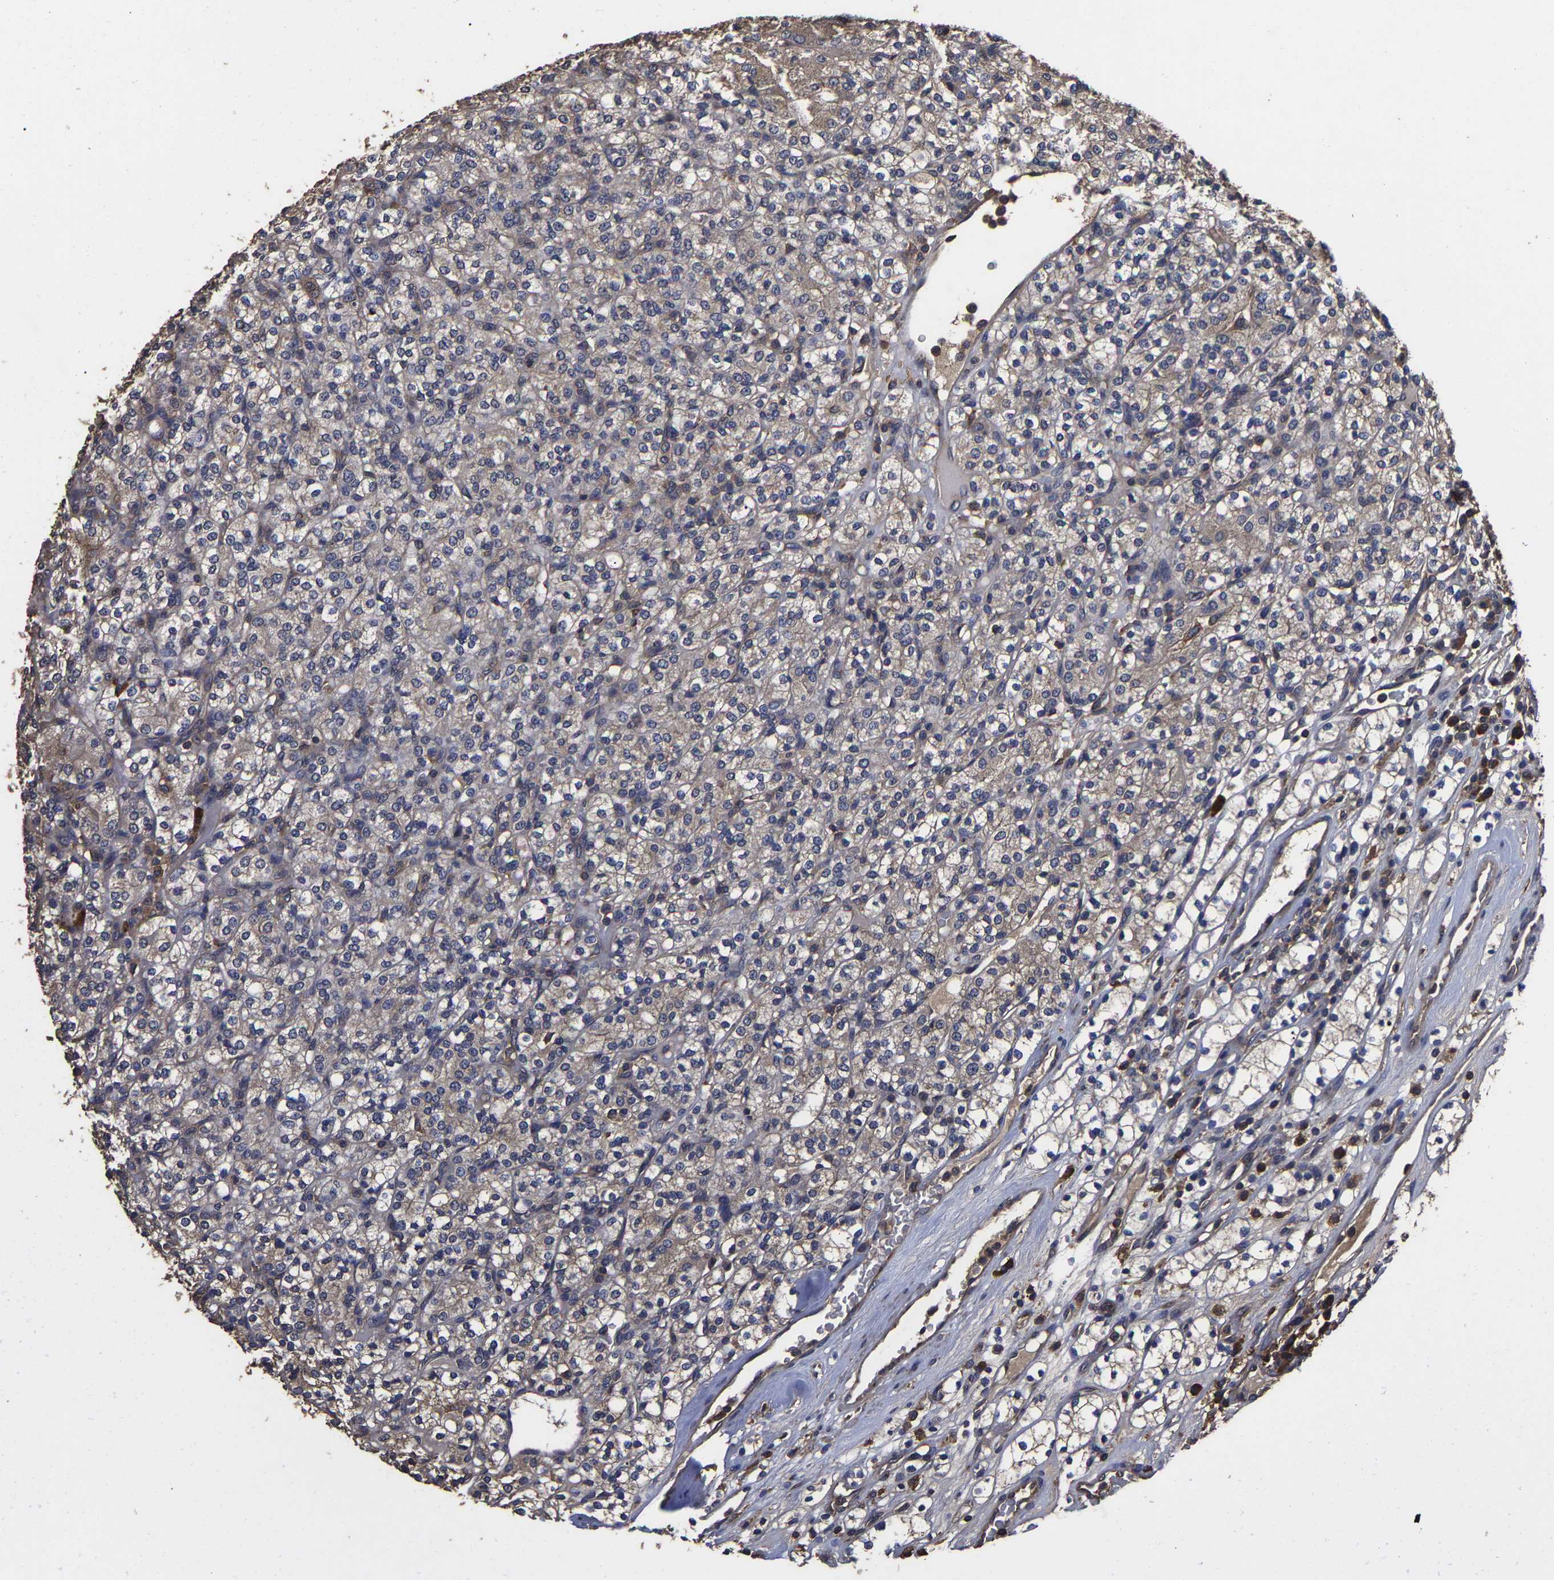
{"staining": {"intensity": "weak", "quantity": "<25%", "location": "cytoplasmic/membranous"}, "tissue": "renal cancer", "cell_type": "Tumor cells", "image_type": "cancer", "snomed": [{"axis": "morphology", "description": "Adenocarcinoma, NOS"}, {"axis": "topography", "description": "Kidney"}], "caption": "Tumor cells are negative for brown protein staining in renal adenocarcinoma.", "gene": "ITCH", "patient": {"sex": "male", "age": 77}}